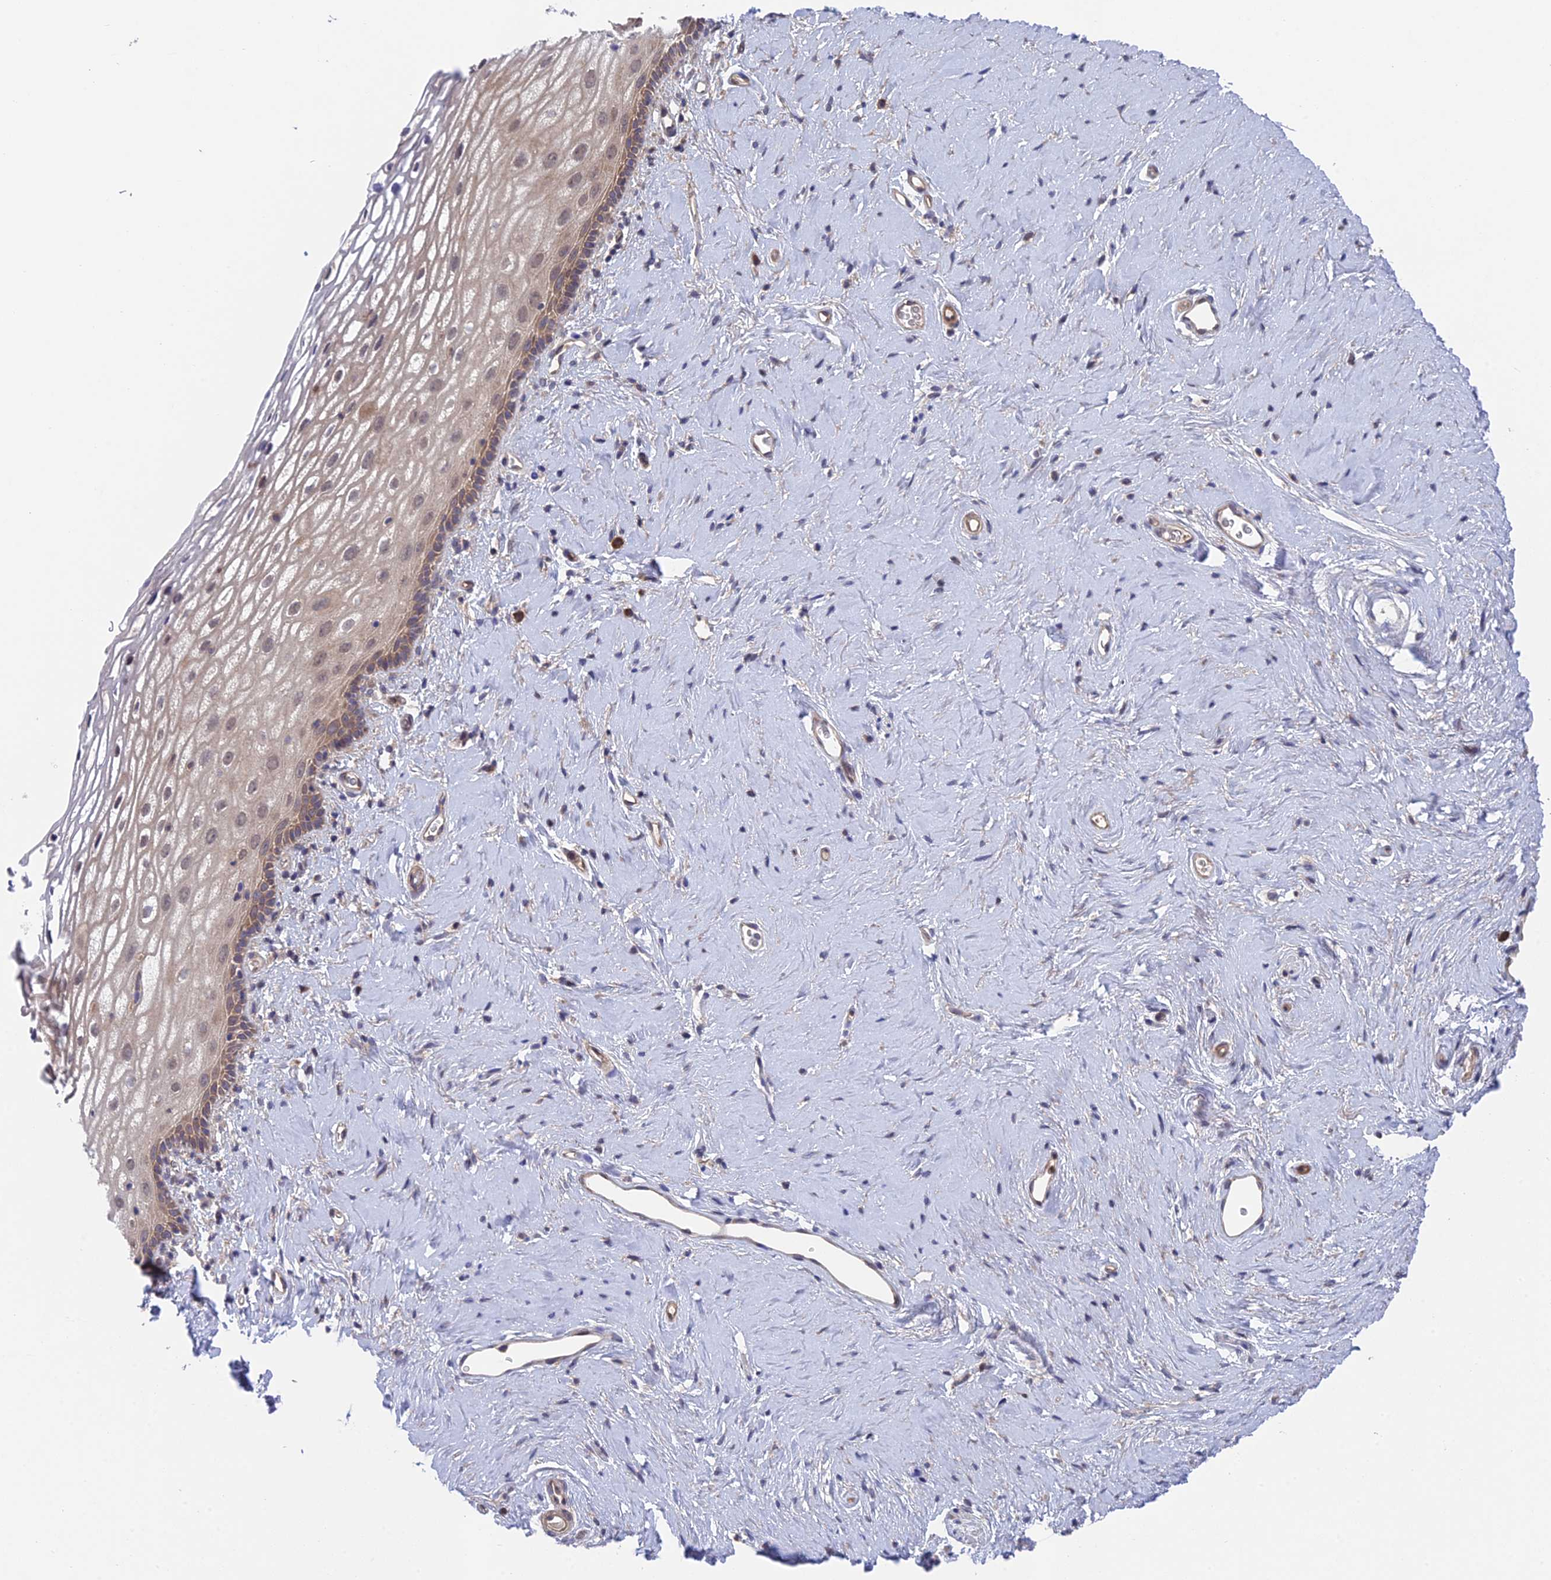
{"staining": {"intensity": "moderate", "quantity": "<25%", "location": "cytoplasmic/membranous,nuclear"}, "tissue": "vagina", "cell_type": "Squamous epithelial cells", "image_type": "normal", "snomed": [{"axis": "morphology", "description": "Normal tissue, NOS"}, {"axis": "morphology", "description": "Adenocarcinoma, NOS"}, {"axis": "topography", "description": "Rectum"}, {"axis": "topography", "description": "Vagina"}], "caption": "The image shows immunohistochemical staining of unremarkable vagina. There is moderate cytoplasmic/membranous,nuclear staining is present in approximately <25% of squamous epithelial cells.", "gene": "UROS", "patient": {"sex": "female", "age": 71}}